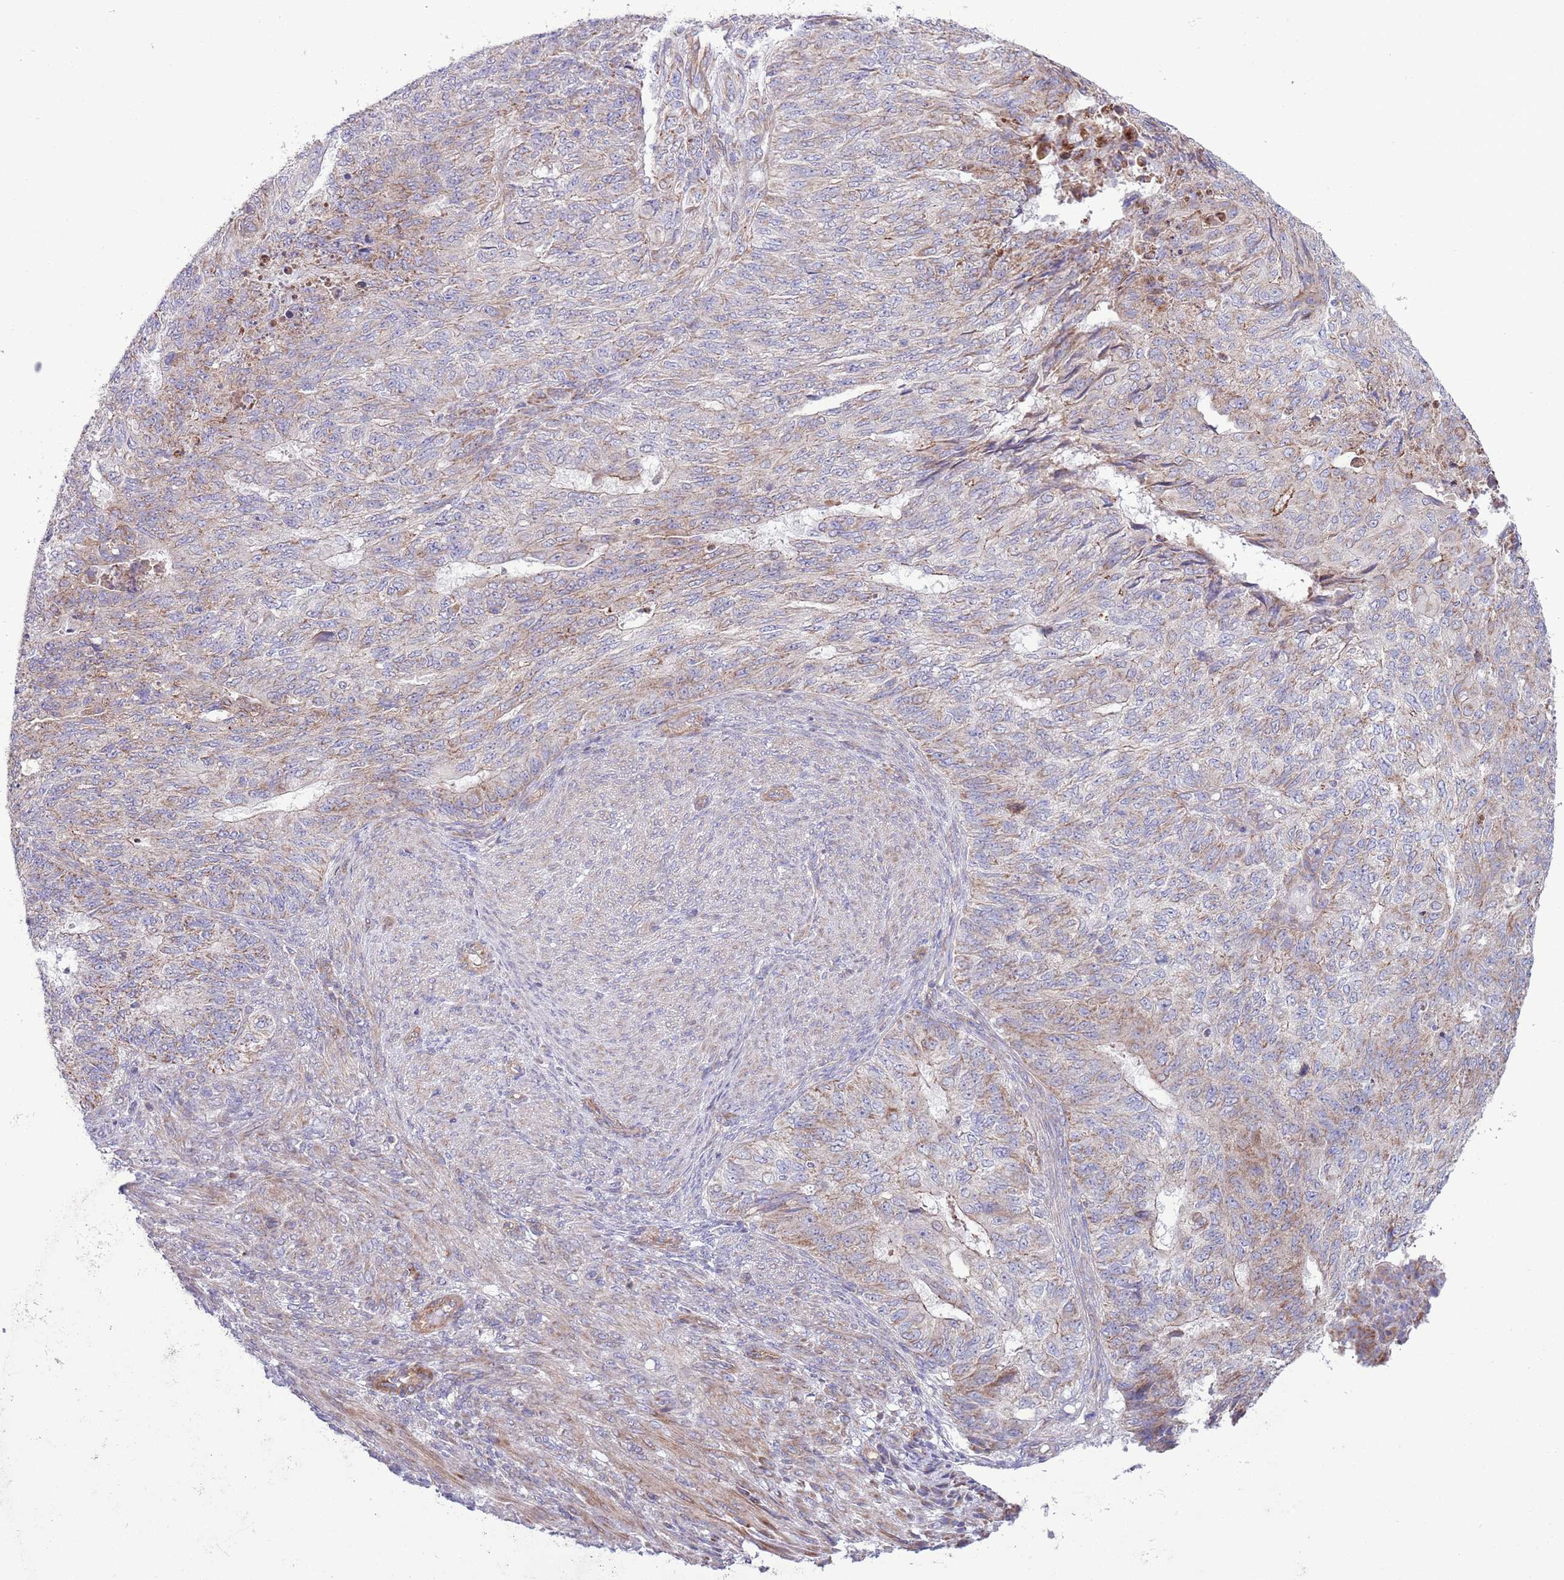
{"staining": {"intensity": "weak", "quantity": "25%-75%", "location": "cytoplasmic/membranous"}, "tissue": "endometrial cancer", "cell_type": "Tumor cells", "image_type": "cancer", "snomed": [{"axis": "morphology", "description": "Adenocarcinoma, NOS"}, {"axis": "topography", "description": "Endometrium"}], "caption": "IHC micrograph of endometrial adenocarcinoma stained for a protein (brown), which demonstrates low levels of weak cytoplasmic/membranous expression in approximately 25%-75% of tumor cells.", "gene": "TOMM5", "patient": {"sex": "female", "age": 32}}